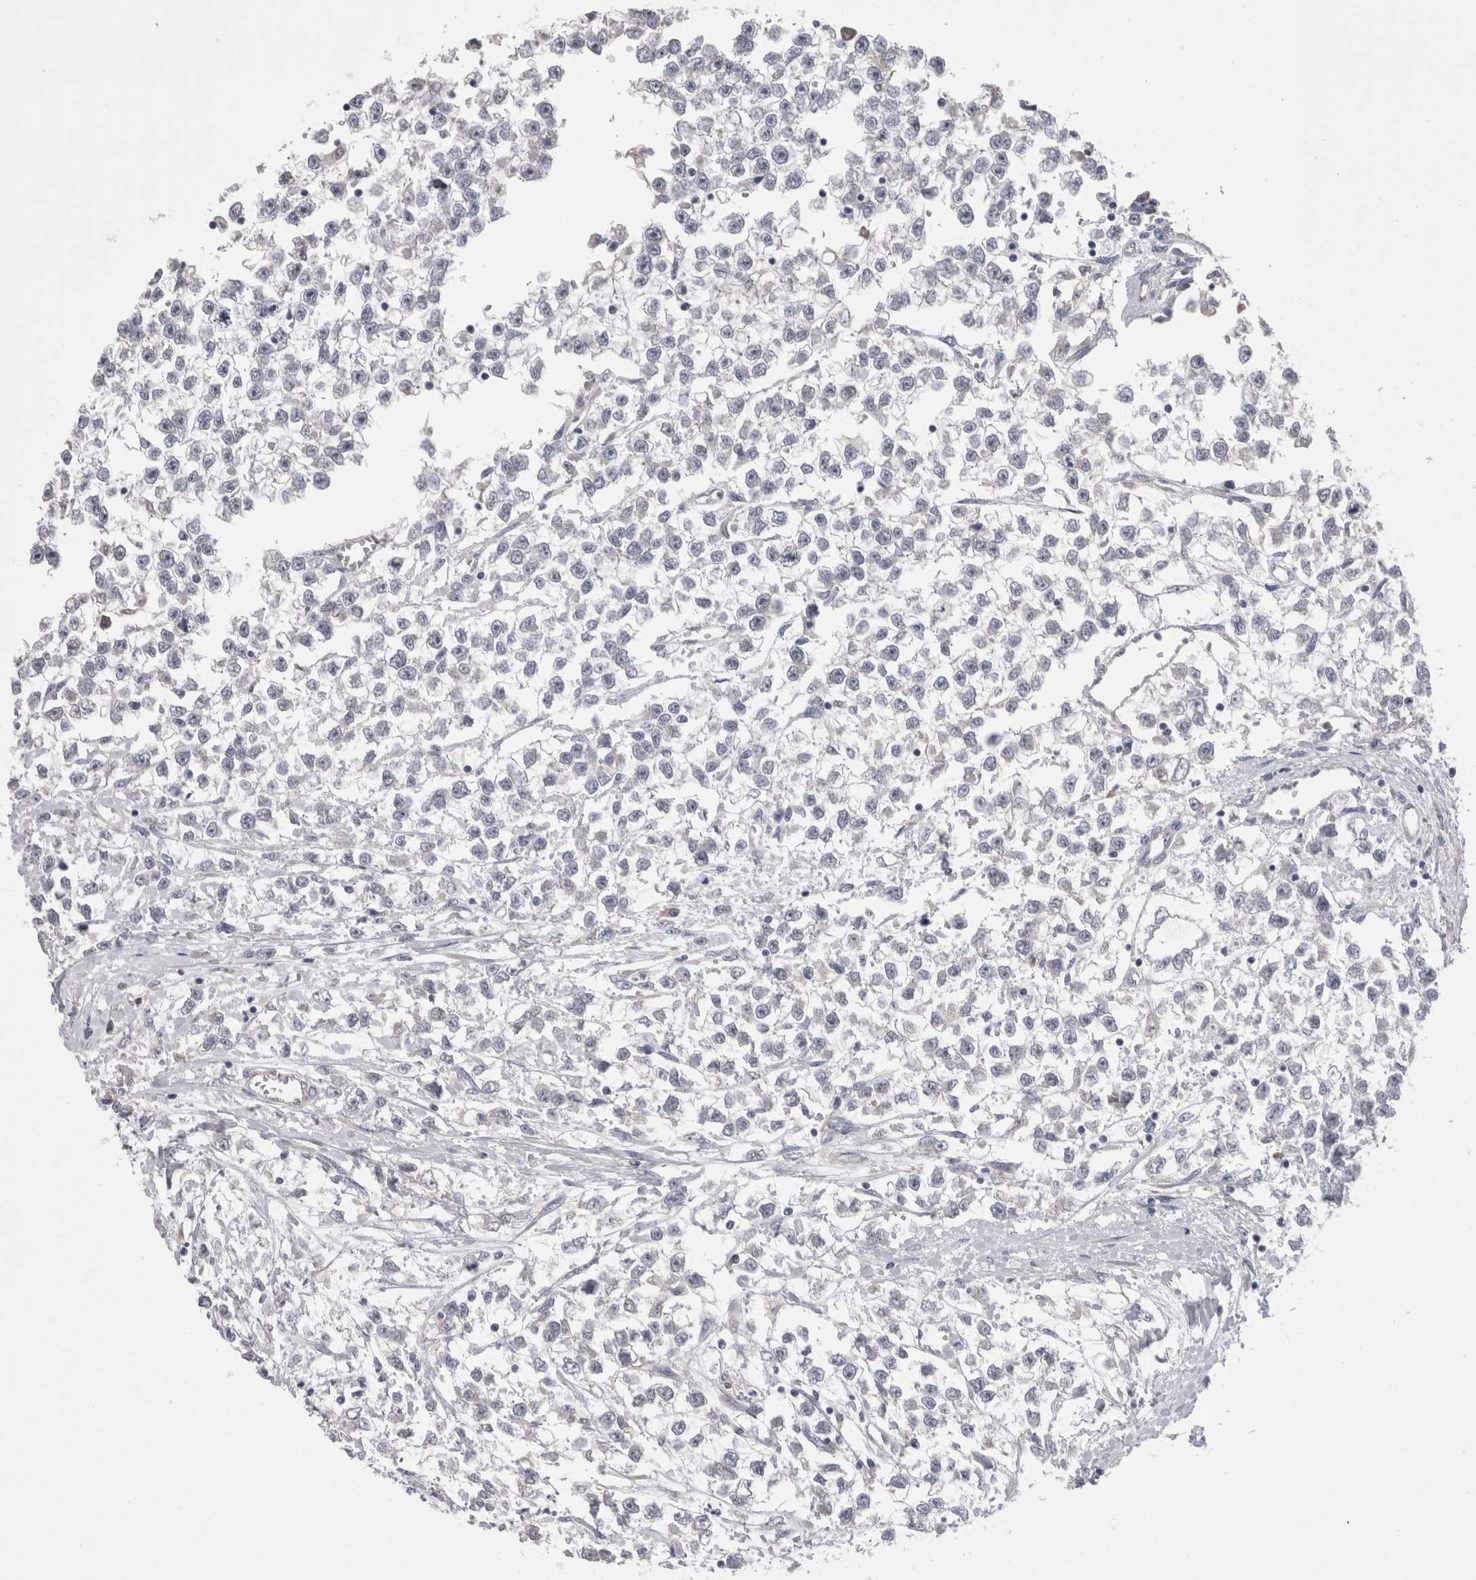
{"staining": {"intensity": "negative", "quantity": "none", "location": "none"}, "tissue": "testis cancer", "cell_type": "Tumor cells", "image_type": "cancer", "snomed": [{"axis": "morphology", "description": "Seminoma, NOS"}, {"axis": "morphology", "description": "Carcinoma, Embryonal, NOS"}, {"axis": "topography", "description": "Testis"}], "caption": "The image exhibits no significant staining in tumor cells of testis seminoma. (Brightfield microscopy of DAB immunohistochemistry (IHC) at high magnification).", "gene": "DCTN6", "patient": {"sex": "male", "age": 51}}